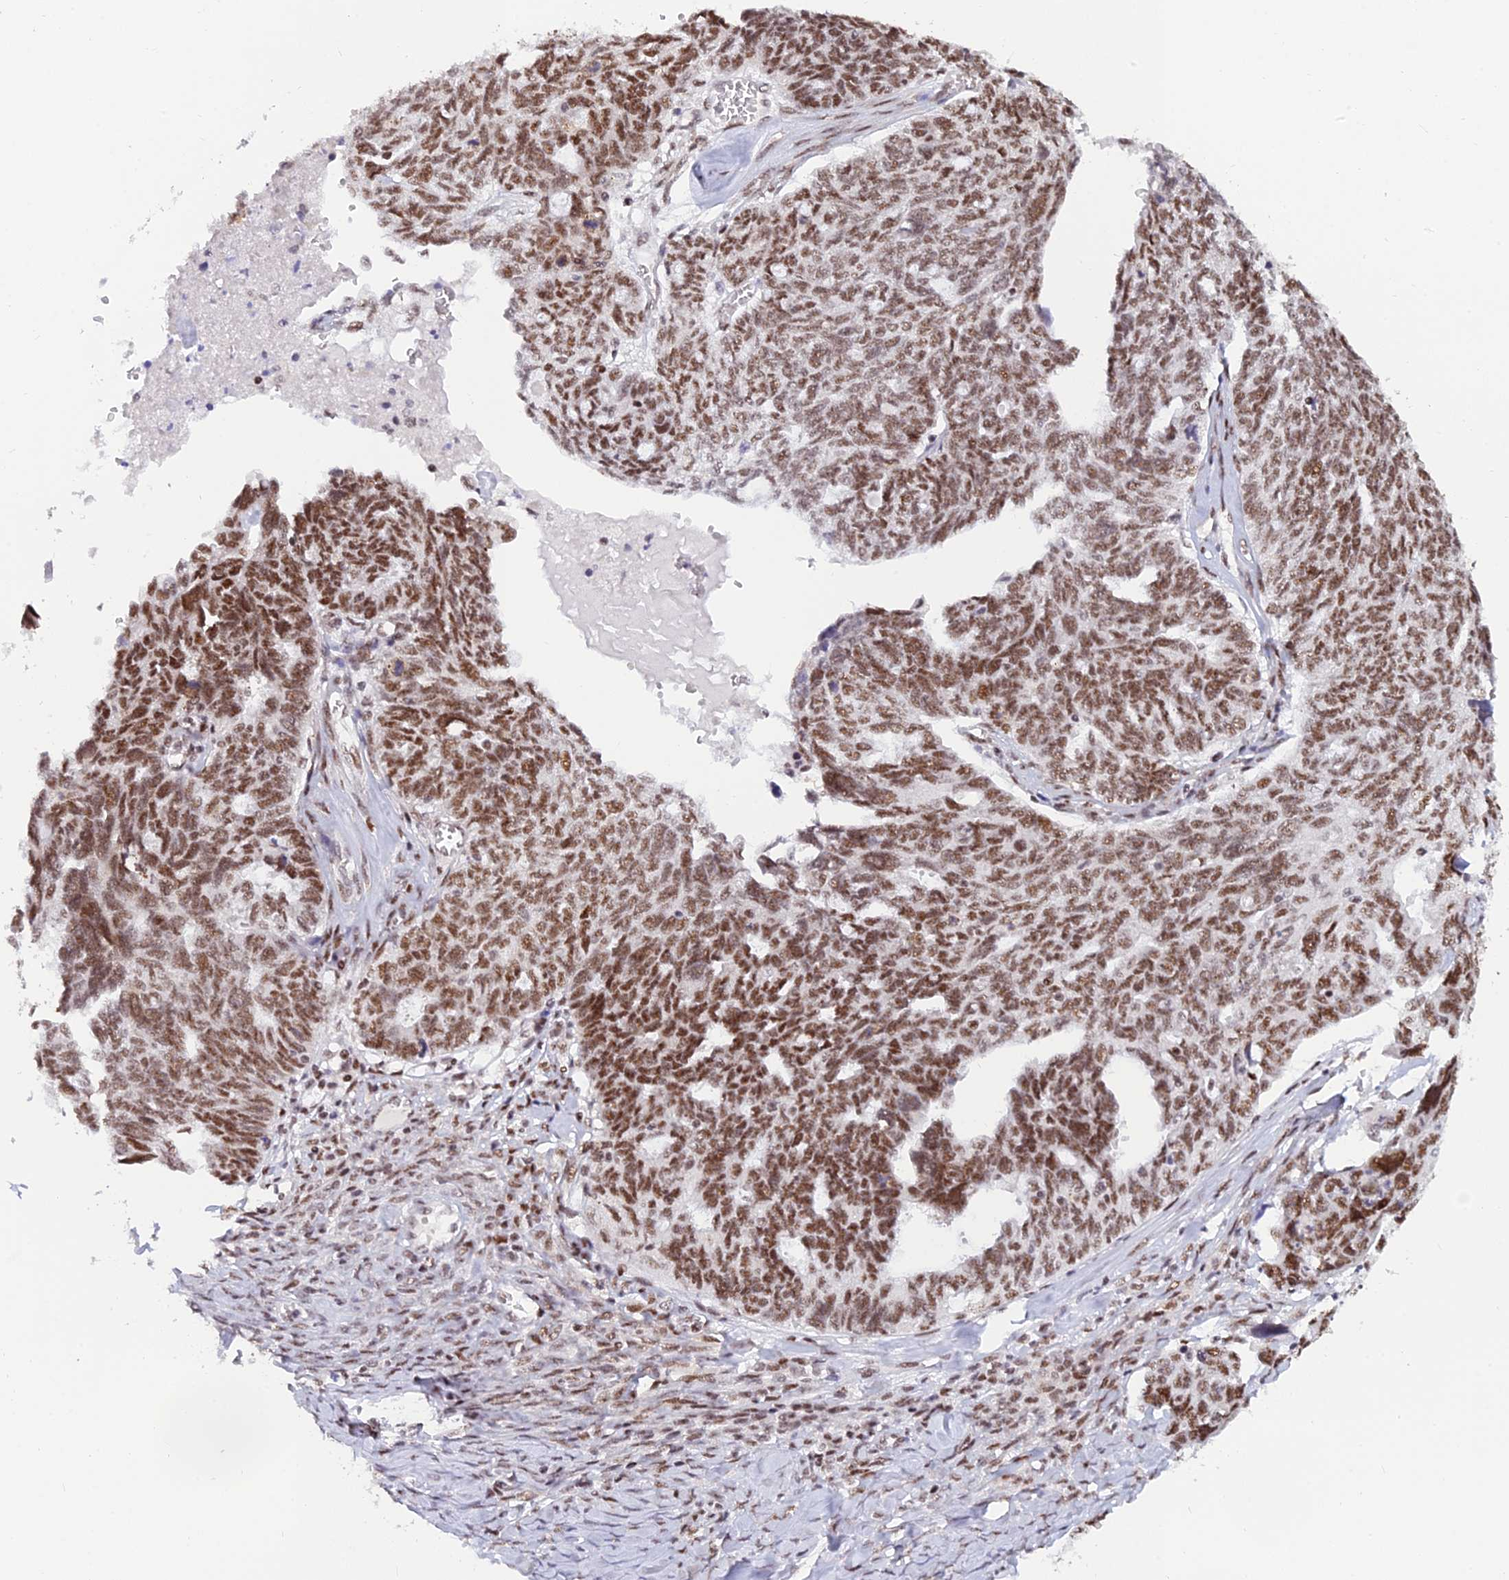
{"staining": {"intensity": "strong", "quantity": ">75%", "location": "nuclear"}, "tissue": "ovarian cancer", "cell_type": "Tumor cells", "image_type": "cancer", "snomed": [{"axis": "morphology", "description": "Cystadenocarcinoma, serous, NOS"}, {"axis": "topography", "description": "Ovary"}], "caption": "Ovarian cancer (serous cystadenocarcinoma) stained for a protein demonstrates strong nuclear positivity in tumor cells.", "gene": "USP22", "patient": {"sex": "female", "age": 79}}